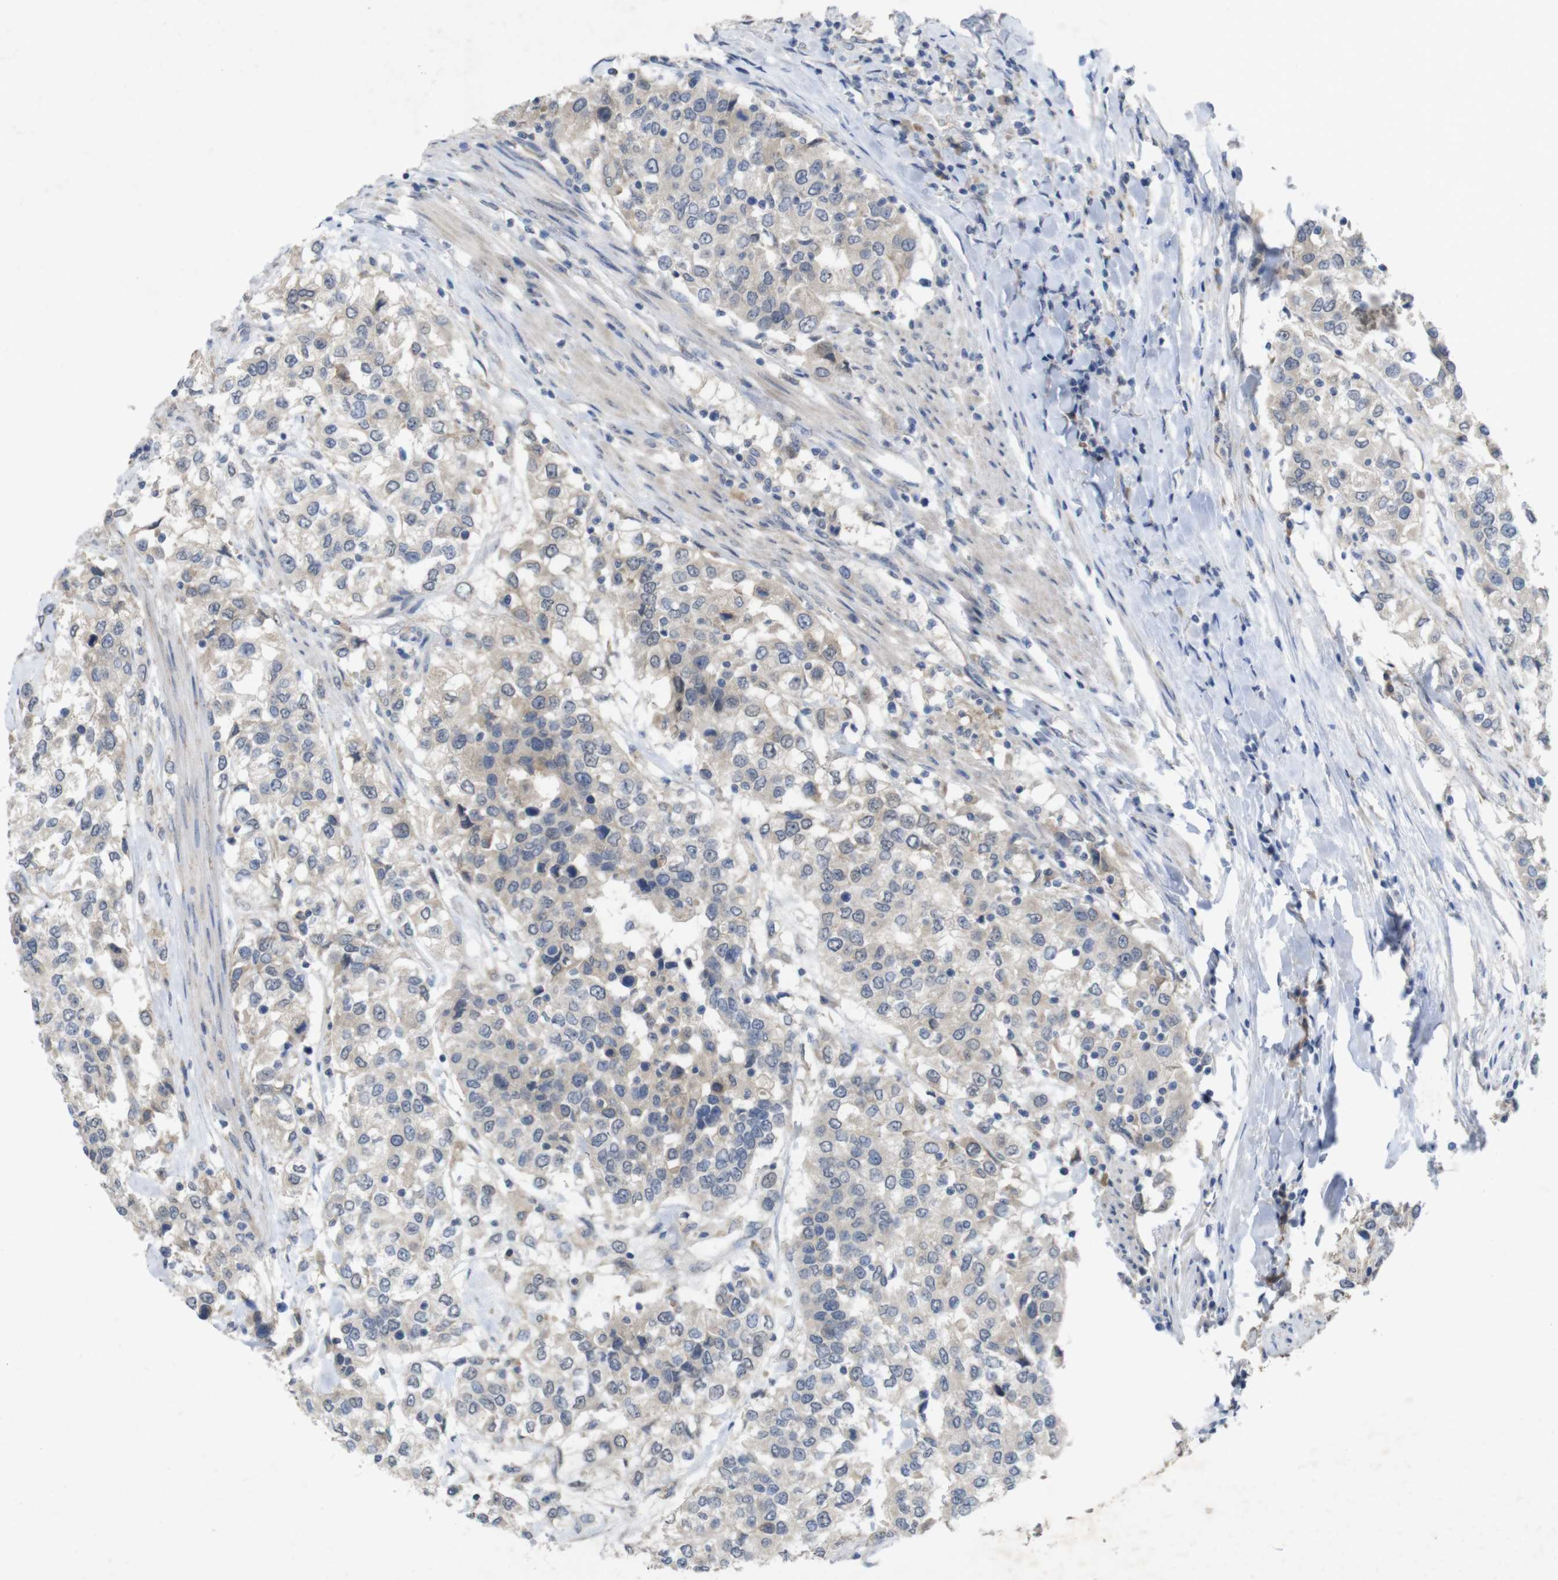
{"staining": {"intensity": "weak", "quantity": "<25%", "location": "cytoplasmic/membranous"}, "tissue": "urothelial cancer", "cell_type": "Tumor cells", "image_type": "cancer", "snomed": [{"axis": "morphology", "description": "Urothelial carcinoma, High grade"}, {"axis": "topography", "description": "Urinary bladder"}], "caption": "Human urothelial cancer stained for a protein using IHC exhibits no staining in tumor cells.", "gene": "BCAR3", "patient": {"sex": "female", "age": 56}}